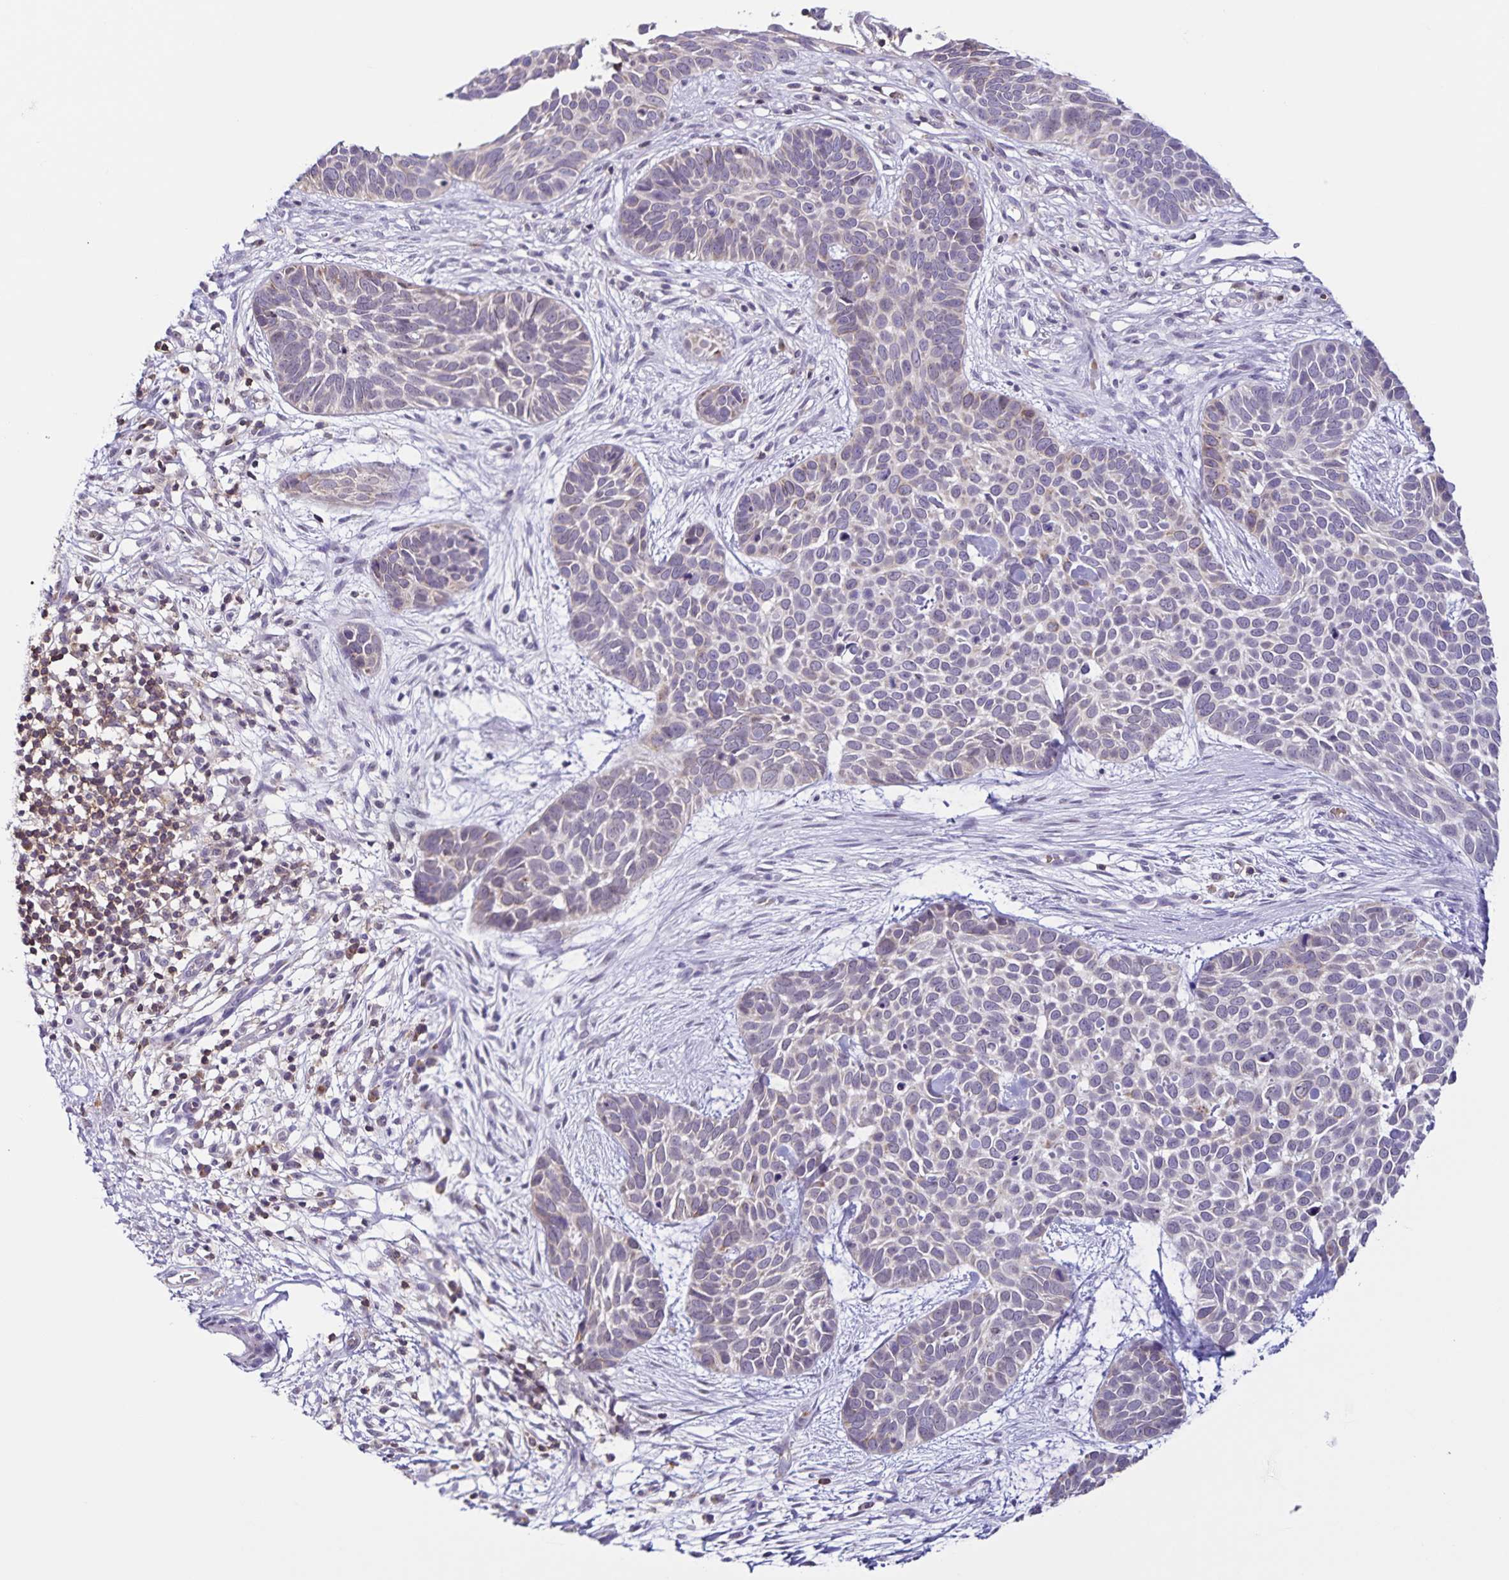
{"staining": {"intensity": "negative", "quantity": "none", "location": "none"}, "tissue": "skin cancer", "cell_type": "Tumor cells", "image_type": "cancer", "snomed": [{"axis": "morphology", "description": "Basal cell carcinoma"}, {"axis": "topography", "description": "Skin"}], "caption": "DAB immunohistochemical staining of human skin cancer displays no significant positivity in tumor cells. (DAB immunohistochemistry with hematoxylin counter stain).", "gene": "STPG4", "patient": {"sex": "male", "age": 69}}